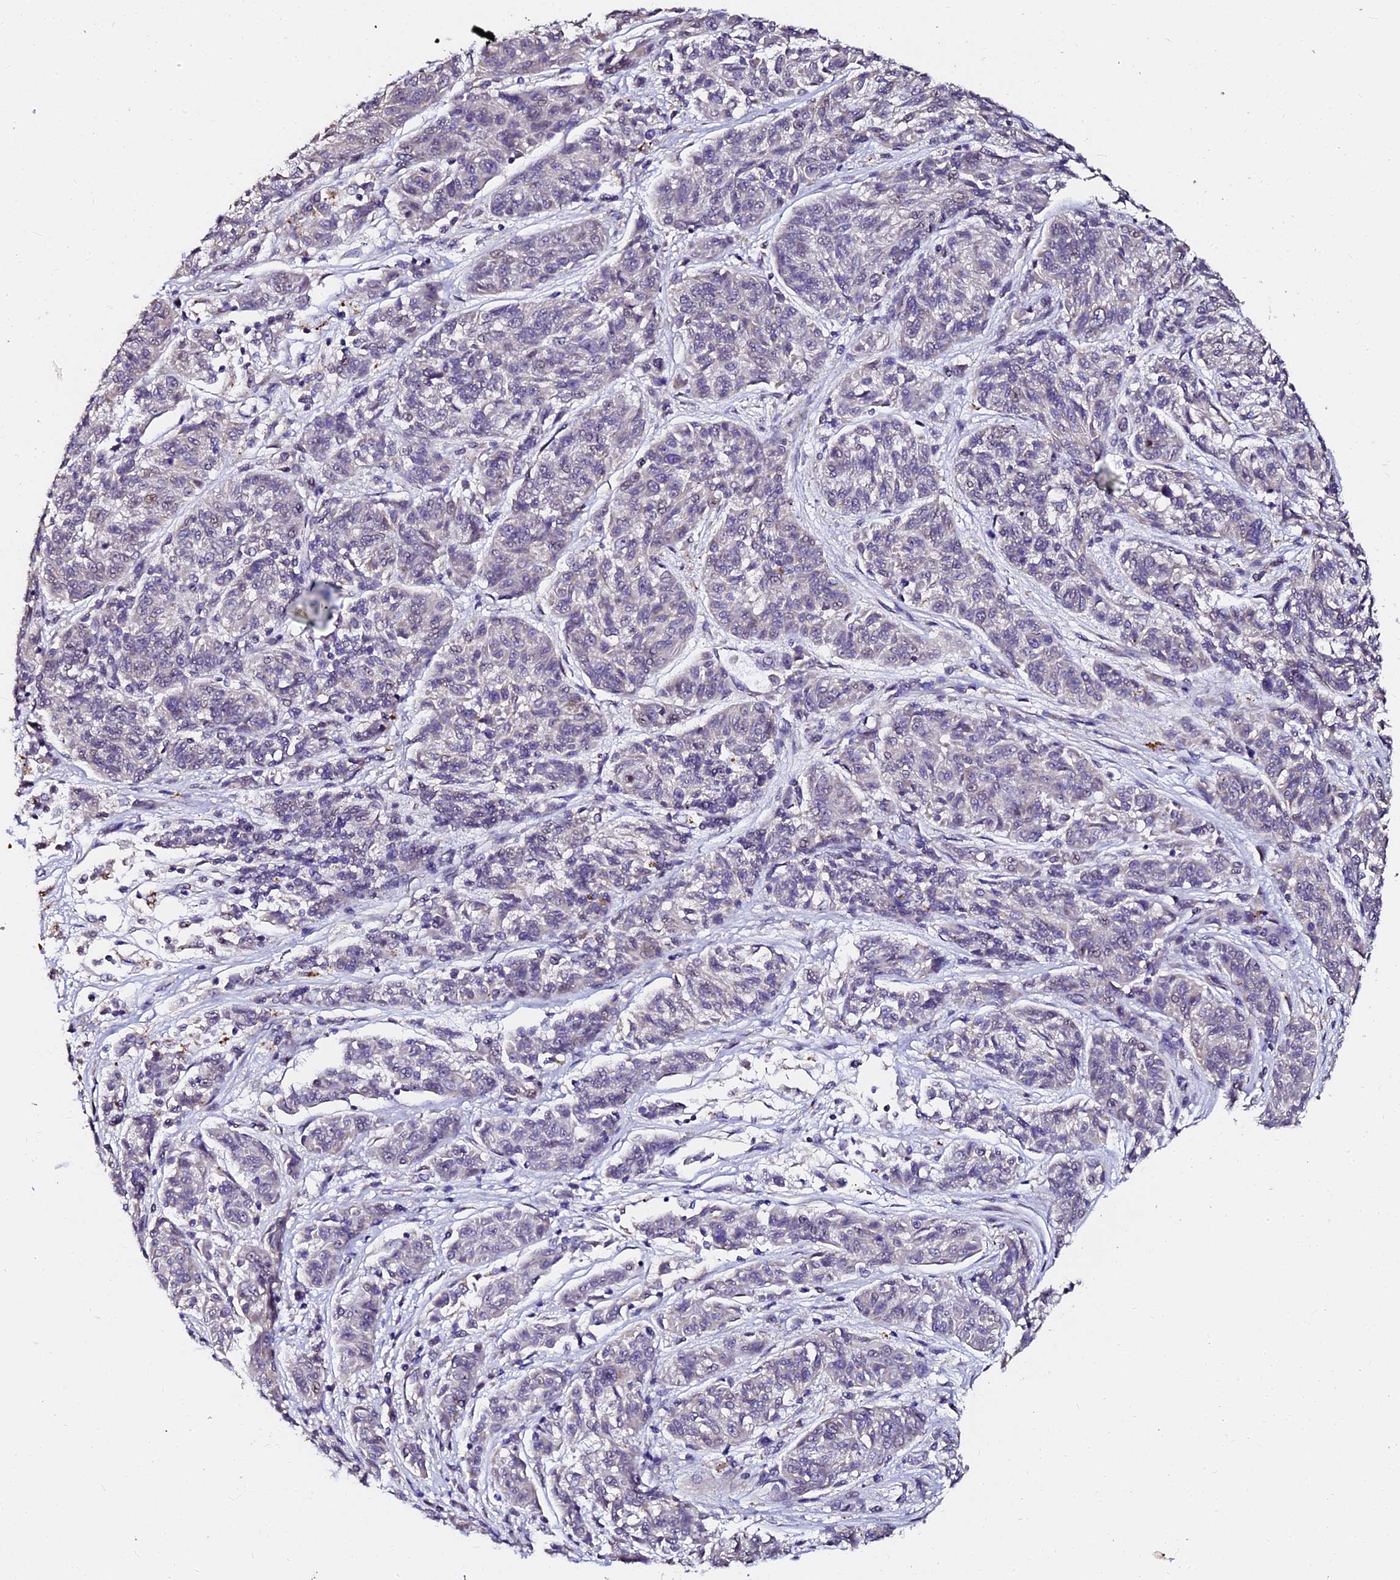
{"staining": {"intensity": "negative", "quantity": "none", "location": "none"}, "tissue": "melanoma", "cell_type": "Tumor cells", "image_type": "cancer", "snomed": [{"axis": "morphology", "description": "Malignant melanoma, NOS"}, {"axis": "topography", "description": "Skin"}], "caption": "Tumor cells are negative for protein expression in human melanoma.", "gene": "GPN3", "patient": {"sex": "male", "age": 53}}